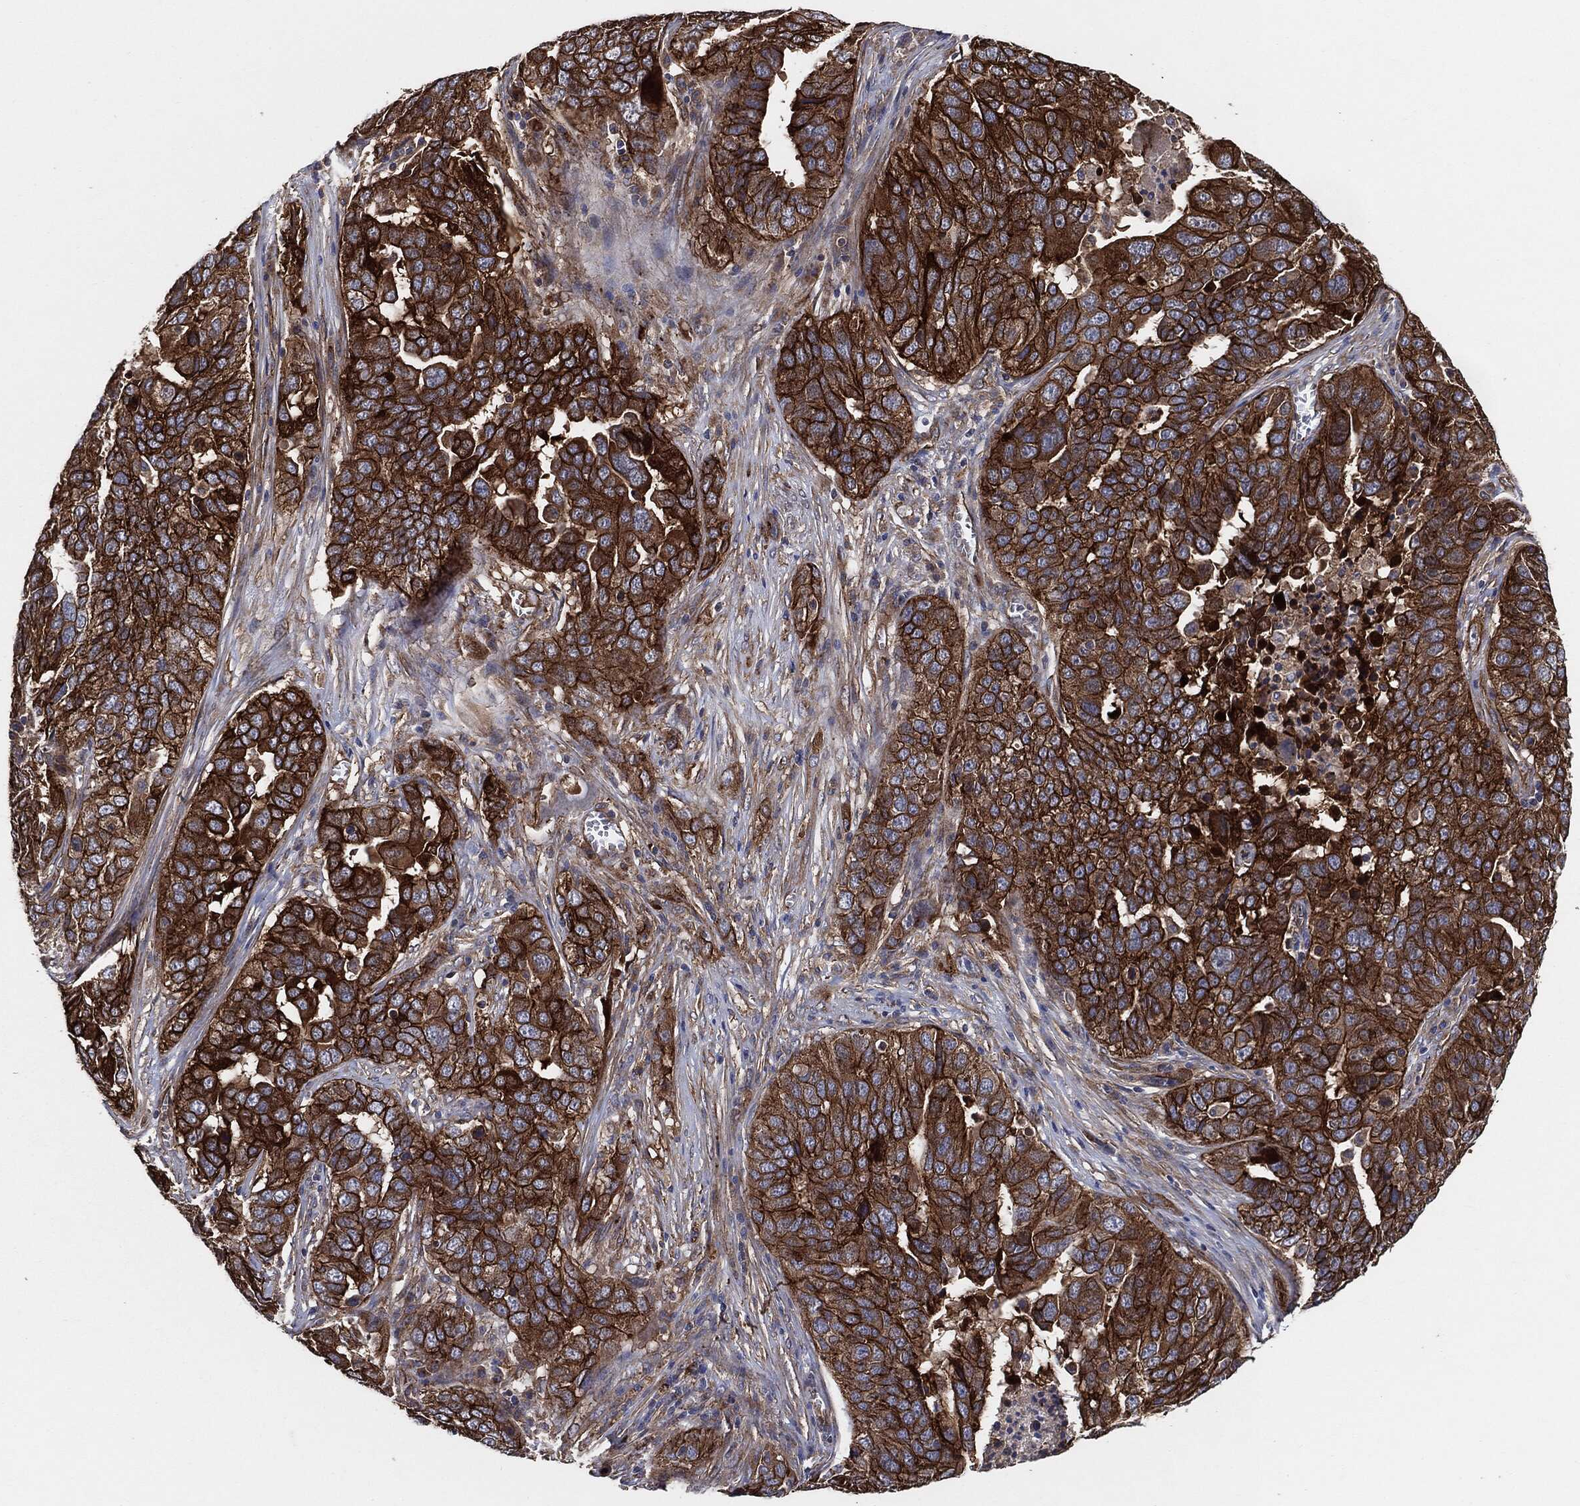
{"staining": {"intensity": "strong", "quantity": ">75%", "location": "cytoplasmic/membranous"}, "tissue": "ovarian cancer", "cell_type": "Tumor cells", "image_type": "cancer", "snomed": [{"axis": "morphology", "description": "Carcinoma, endometroid"}, {"axis": "topography", "description": "Soft tissue"}, {"axis": "topography", "description": "Ovary"}], "caption": "A high amount of strong cytoplasmic/membranous expression is appreciated in about >75% of tumor cells in endometroid carcinoma (ovarian) tissue. Ihc stains the protein in brown and the nuclei are stained blue.", "gene": "CTNNA1", "patient": {"sex": "female", "age": 52}}